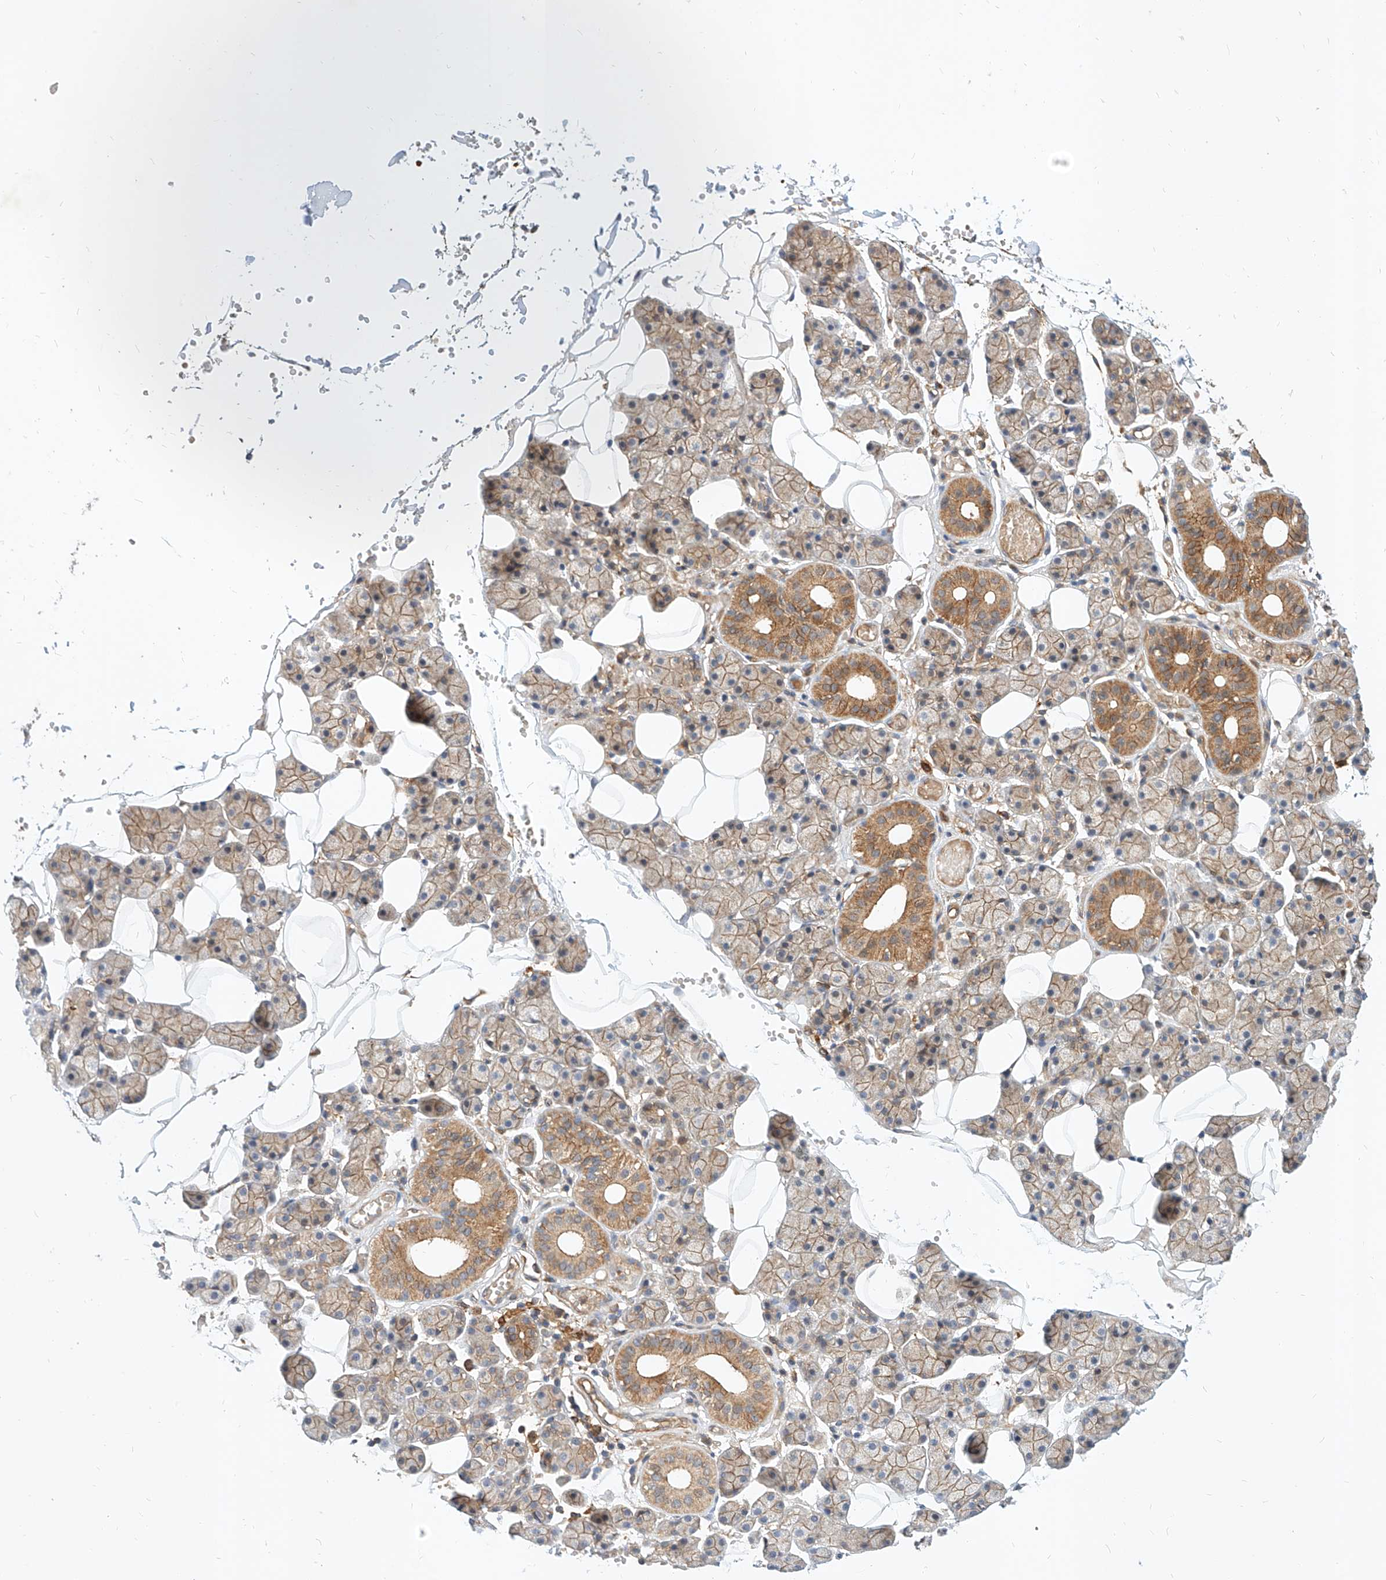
{"staining": {"intensity": "moderate", "quantity": ">75%", "location": "cytoplasmic/membranous"}, "tissue": "salivary gland", "cell_type": "Glandular cells", "image_type": "normal", "snomed": [{"axis": "morphology", "description": "Normal tissue, NOS"}, {"axis": "topography", "description": "Salivary gland"}], "caption": "Glandular cells demonstrate medium levels of moderate cytoplasmic/membranous expression in approximately >75% of cells in unremarkable human salivary gland.", "gene": "NFAM1", "patient": {"sex": "female", "age": 33}}